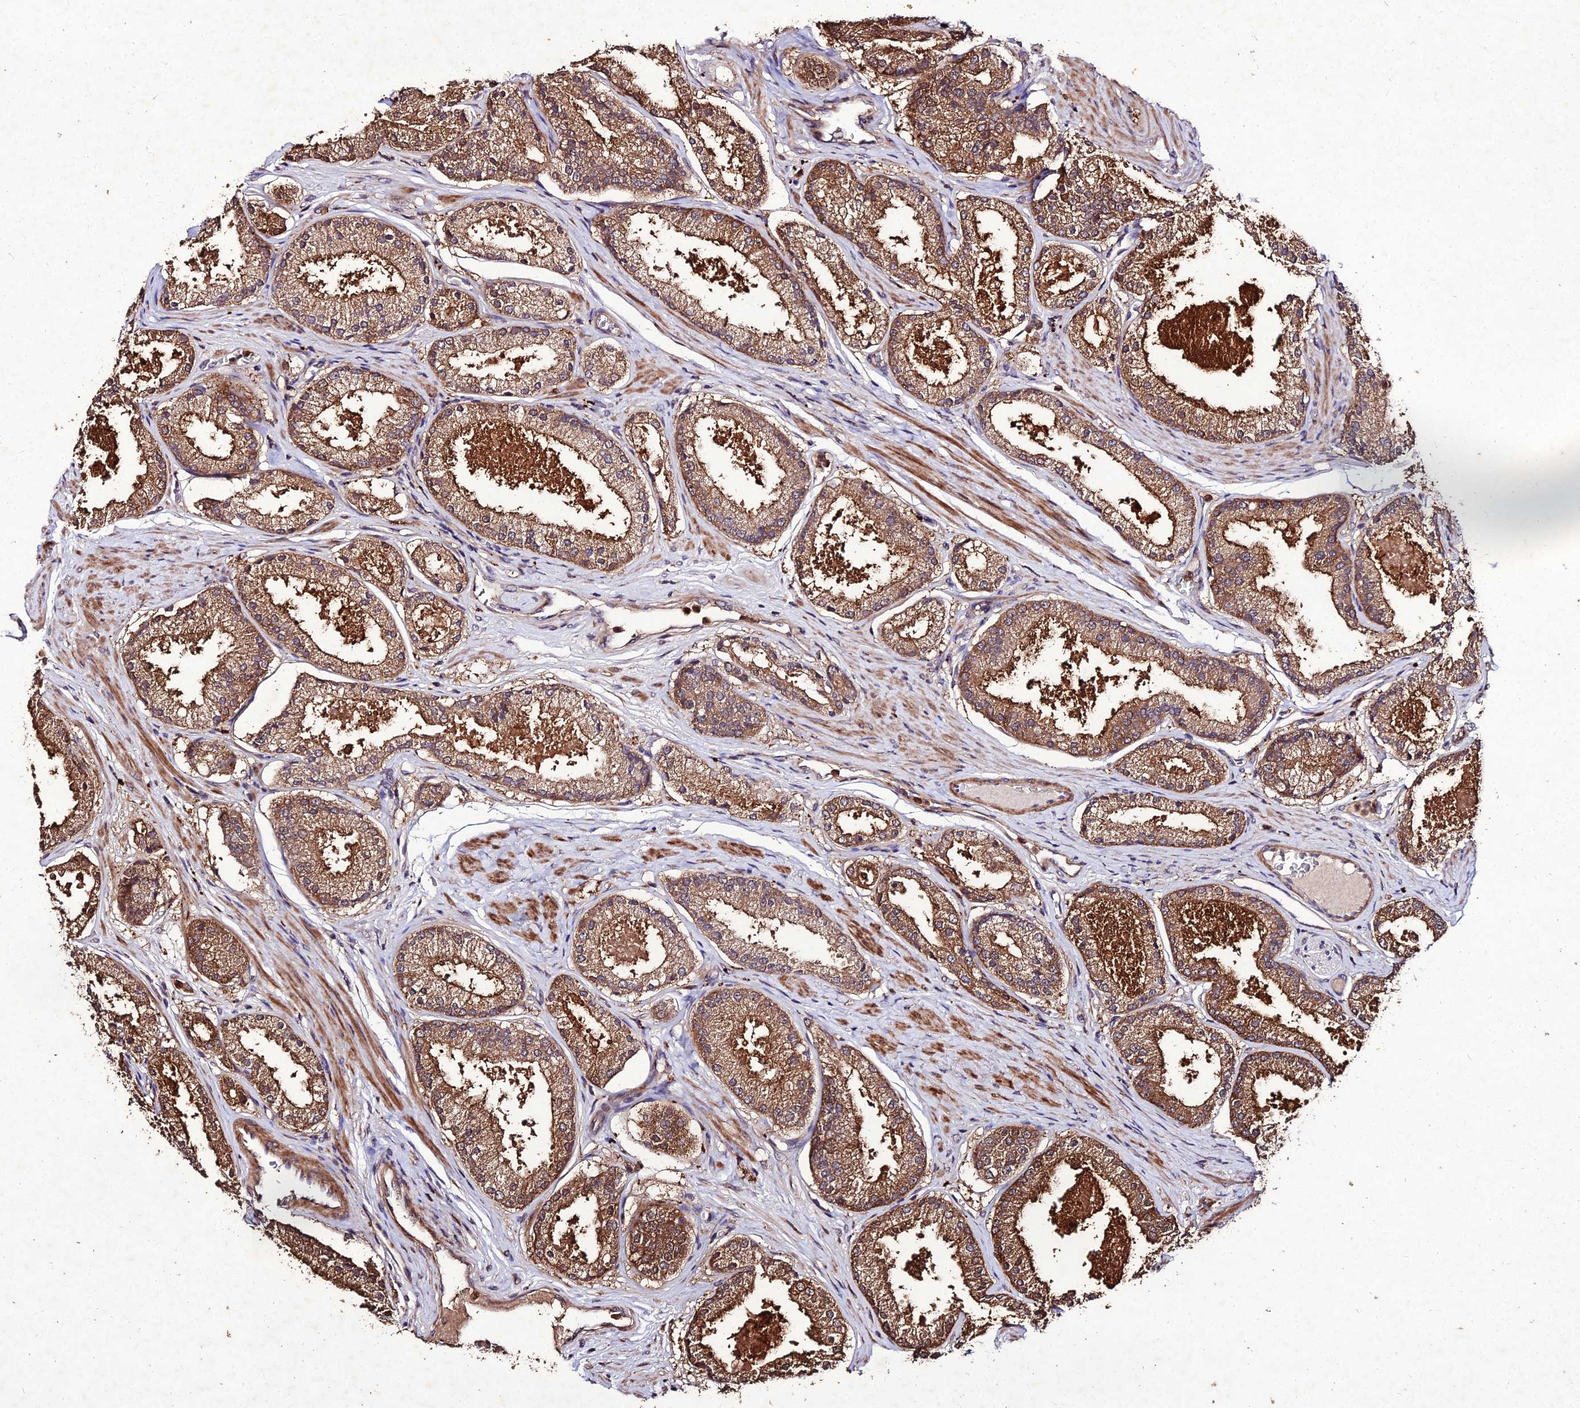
{"staining": {"intensity": "moderate", "quantity": ">75%", "location": "cytoplasmic/membranous"}, "tissue": "prostate cancer", "cell_type": "Tumor cells", "image_type": "cancer", "snomed": [{"axis": "morphology", "description": "Adenocarcinoma, Low grade"}, {"axis": "topography", "description": "Prostate"}], "caption": "An image showing moderate cytoplasmic/membranous expression in about >75% of tumor cells in prostate cancer, as visualized by brown immunohistochemical staining.", "gene": "ZNF766", "patient": {"sex": "male", "age": 59}}